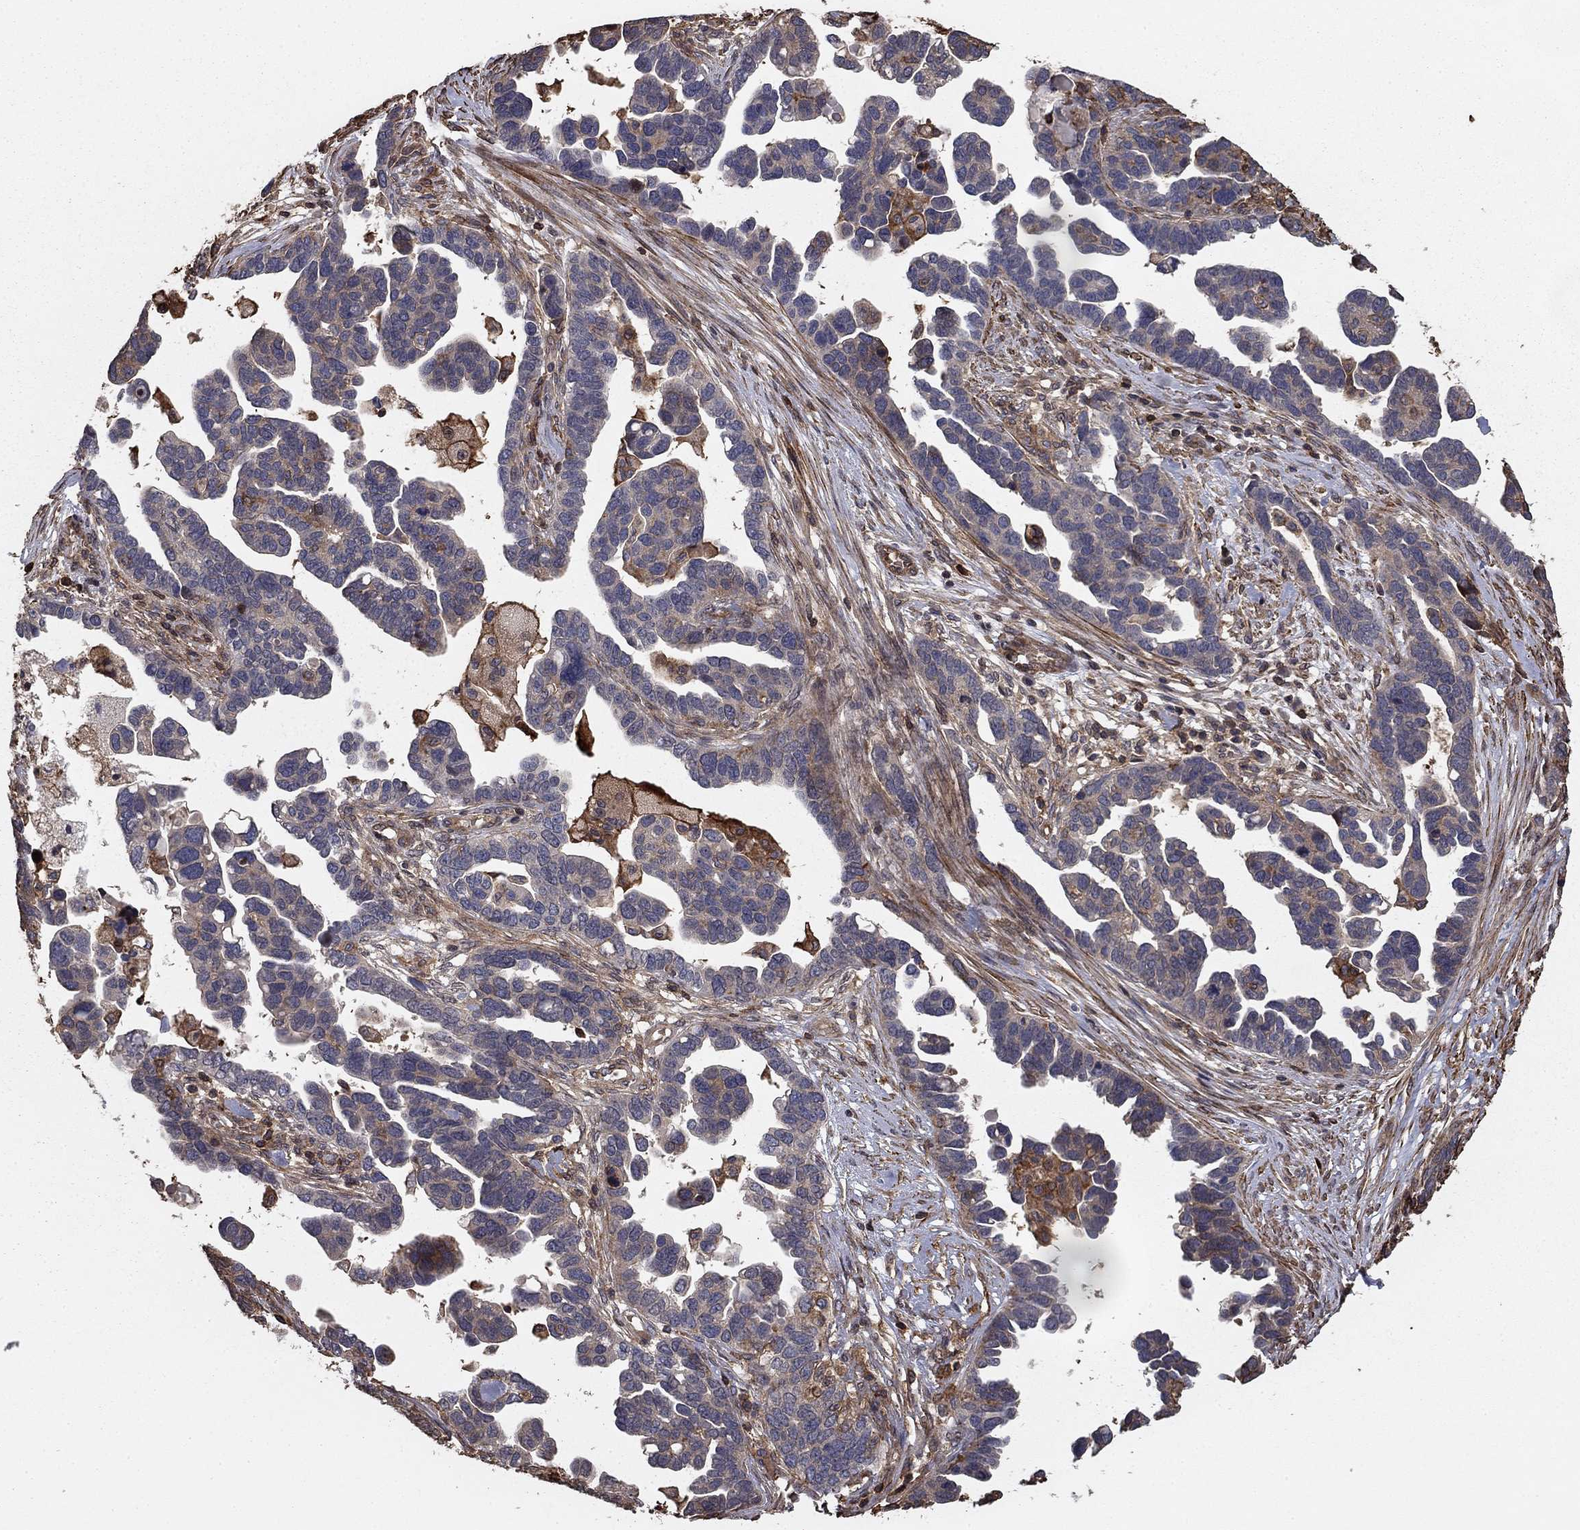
{"staining": {"intensity": "negative", "quantity": "none", "location": "none"}, "tissue": "ovarian cancer", "cell_type": "Tumor cells", "image_type": "cancer", "snomed": [{"axis": "morphology", "description": "Cystadenocarcinoma, serous, NOS"}, {"axis": "topography", "description": "Ovary"}], "caption": "DAB (3,3'-diaminobenzidine) immunohistochemical staining of ovarian cancer shows no significant positivity in tumor cells.", "gene": "HABP4", "patient": {"sex": "female", "age": 54}}